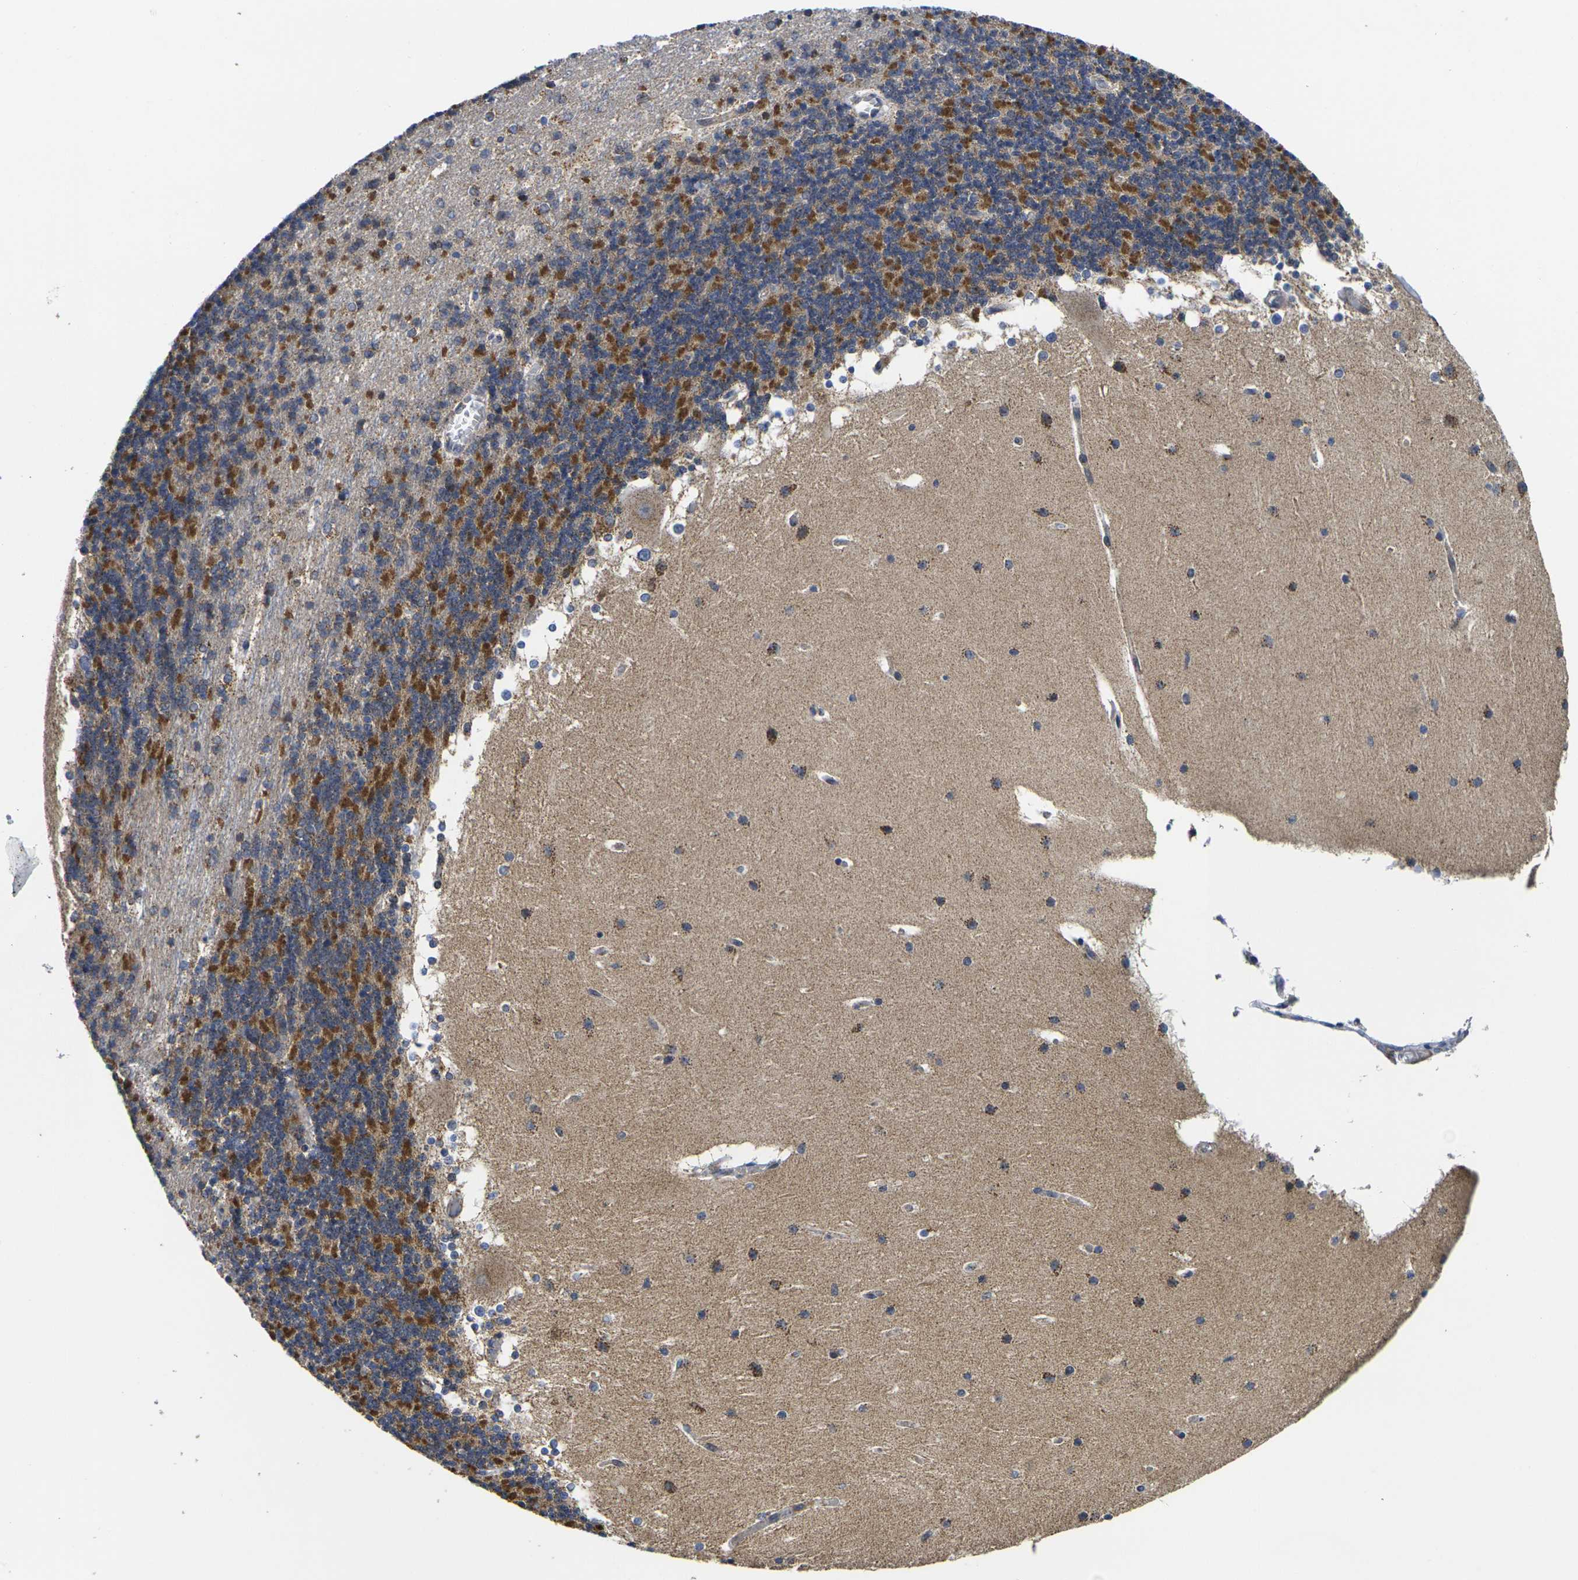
{"staining": {"intensity": "strong", "quantity": "25%-75%", "location": "cytoplasmic/membranous"}, "tissue": "cerebellum", "cell_type": "Cells in granular layer", "image_type": "normal", "snomed": [{"axis": "morphology", "description": "Normal tissue, NOS"}, {"axis": "topography", "description": "Cerebellum"}], "caption": "About 25%-75% of cells in granular layer in unremarkable cerebellum reveal strong cytoplasmic/membranous protein expression as visualized by brown immunohistochemical staining.", "gene": "P2RY11", "patient": {"sex": "female", "age": 19}}